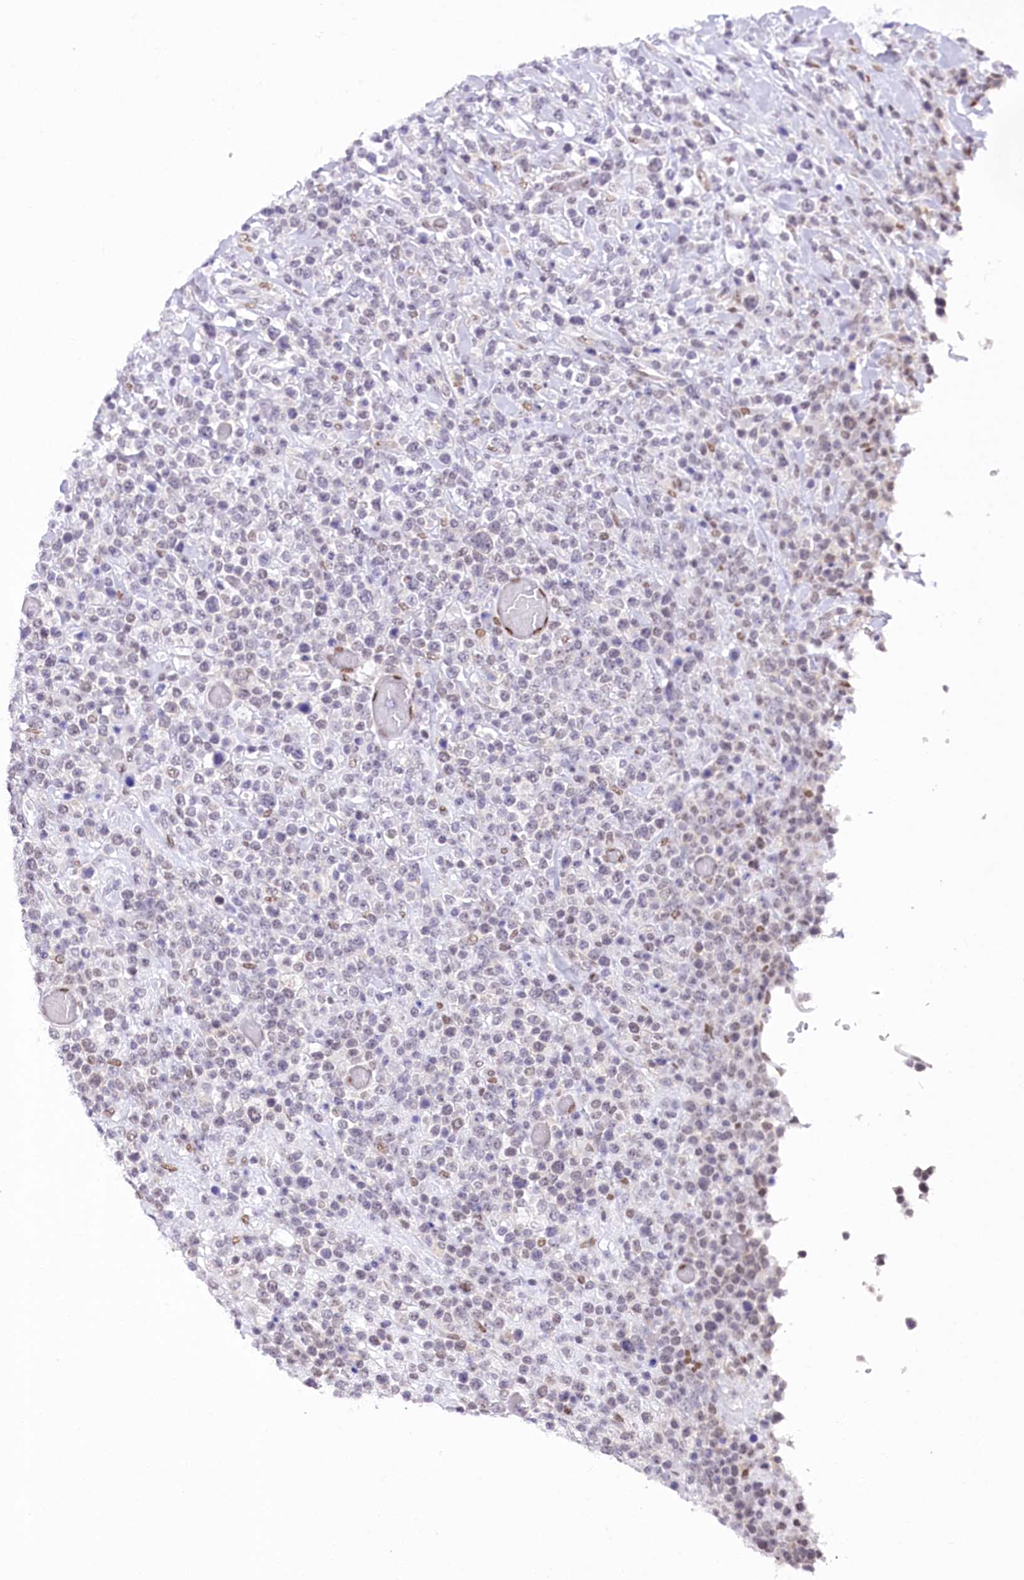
{"staining": {"intensity": "moderate", "quantity": "<25%", "location": "nuclear"}, "tissue": "lymphoma", "cell_type": "Tumor cells", "image_type": "cancer", "snomed": [{"axis": "morphology", "description": "Malignant lymphoma, non-Hodgkin's type, High grade"}, {"axis": "topography", "description": "Colon"}], "caption": "High-grade malignant lymphoma, non-Hodgkin's type stained with IHC exhibits moderate nuclear expression in approximately <25% of tumor cells.", "gene": "HNRNPA0", "patient": {"sex": "female", "age": 53}}